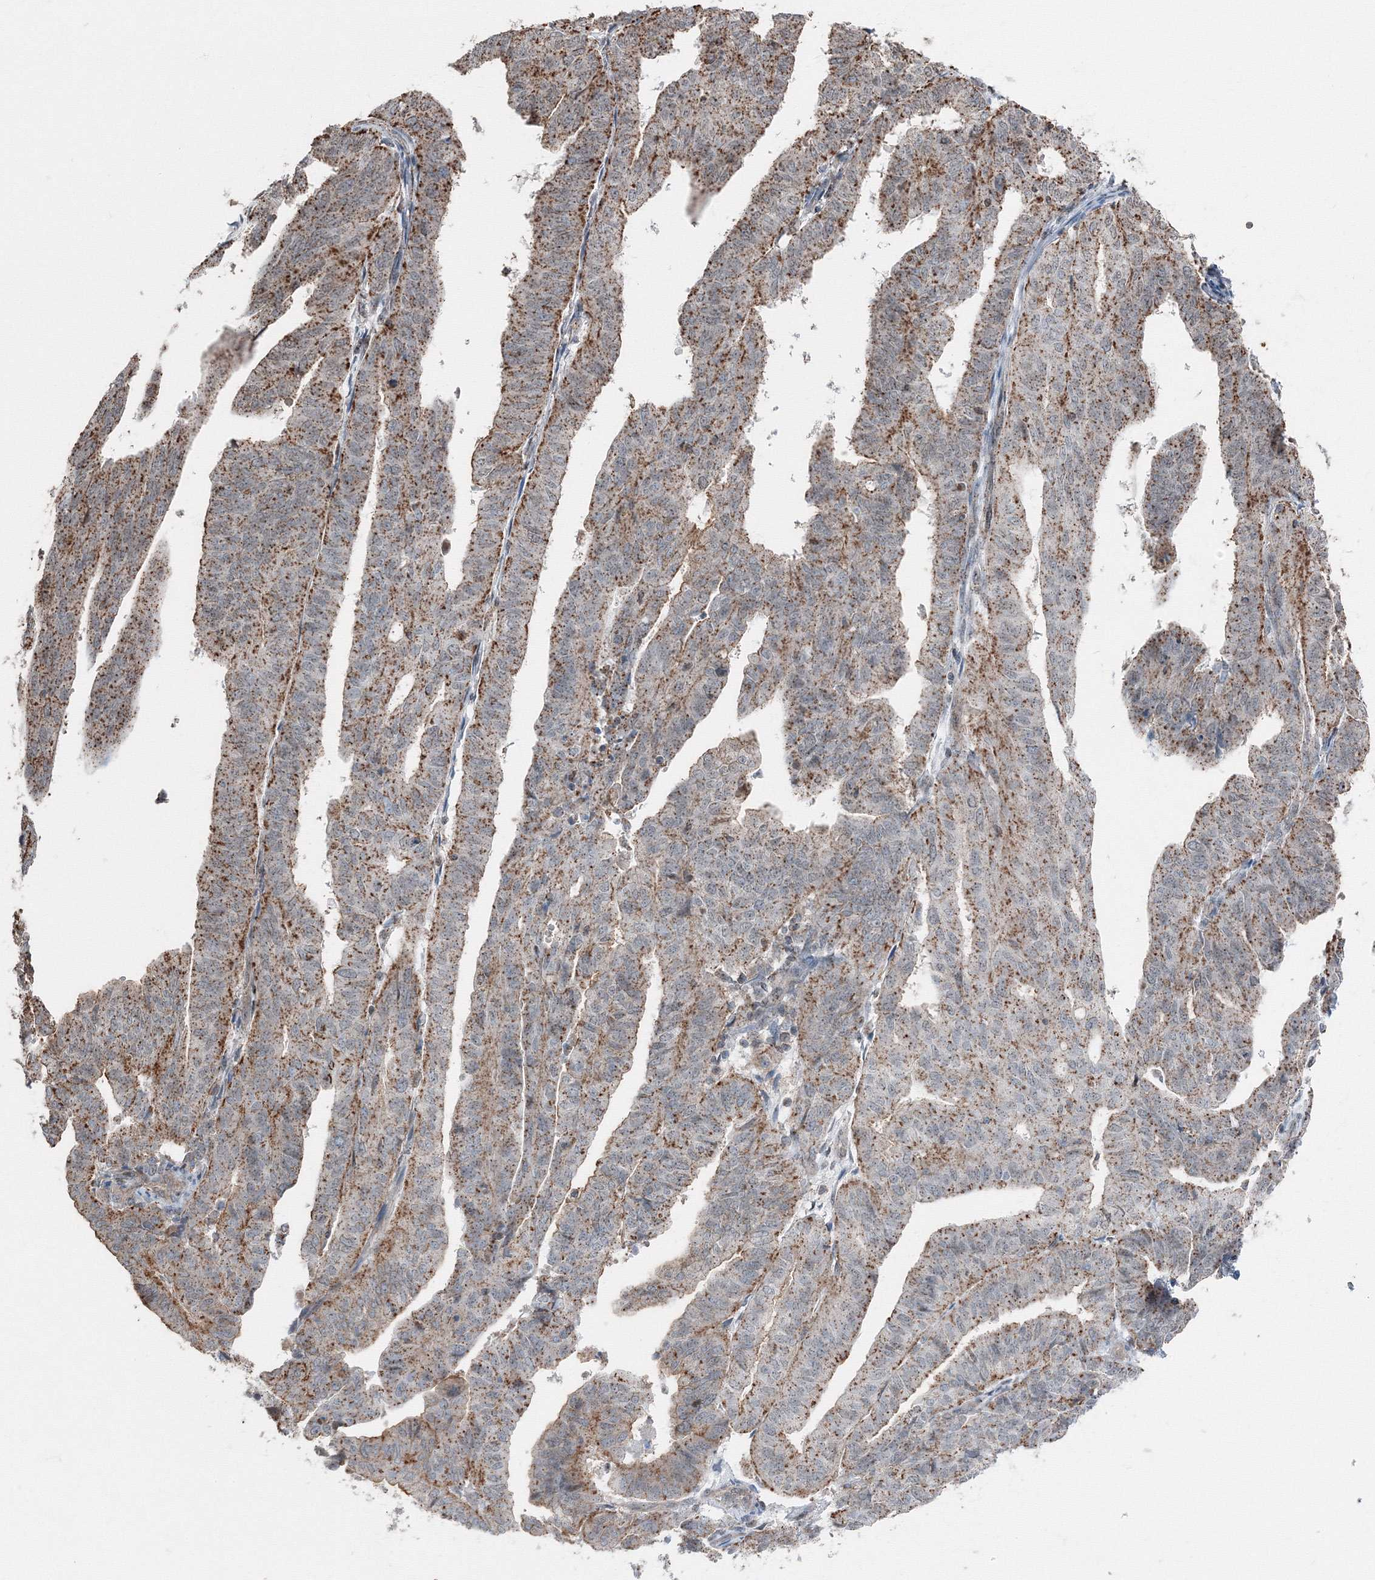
{"staining": {"intensity": "moderate", "quantity": "25%-75%", "location": "cytoplasmic/membranous"}, "tissue": "endometrial cancer", "cell_type": "Tumor cells", "image_type": "cancer", "snomed": [{"axis": "morphology", "description": "Adenocarcinoma, NOS"}, {"axis": "topography", "description": "Uterus"}], "caption": "Immunohistochemical staining of human endometrial cancer (adenocarcinoma) shows medium levels of moderate cytoplasmic/membranous protein staining in approximately 25%-75% of tumor cells.", "gene": "AASDH", "patient": {"sex": "female", "age": 77}}